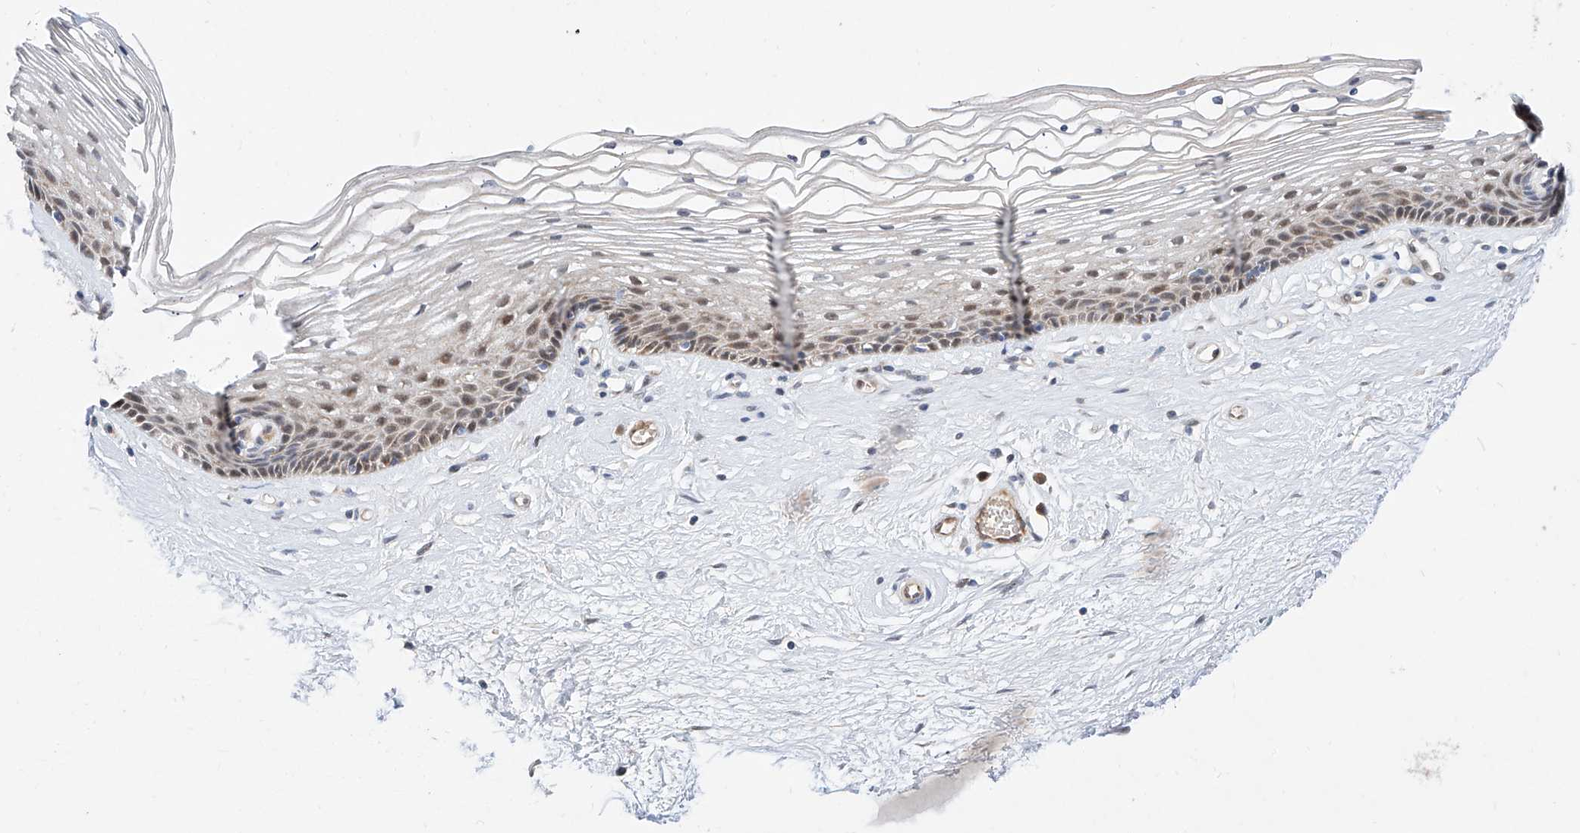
{"staining": {"intensity": "moderate", "quantity": "25%-75%", "location": "cytoplasmic/membranous,nuclear"}, "tissue": "vagina", "cell_type": "Squamous epithelial cells", "image_type": "normal", "snomed": [{"axis": "morphology", "description": "Normal tissue, NOS"}, {"axis": "topography", "description": "Vagina"}], "caption": "A brown stain highlights moderate cytoplasmic/membranous,nuclear staining of a protein in squamous epithelial cells of benign human vagina.", "gene": "FUCA2", "patient": {"sex": "female", "age": 46}}